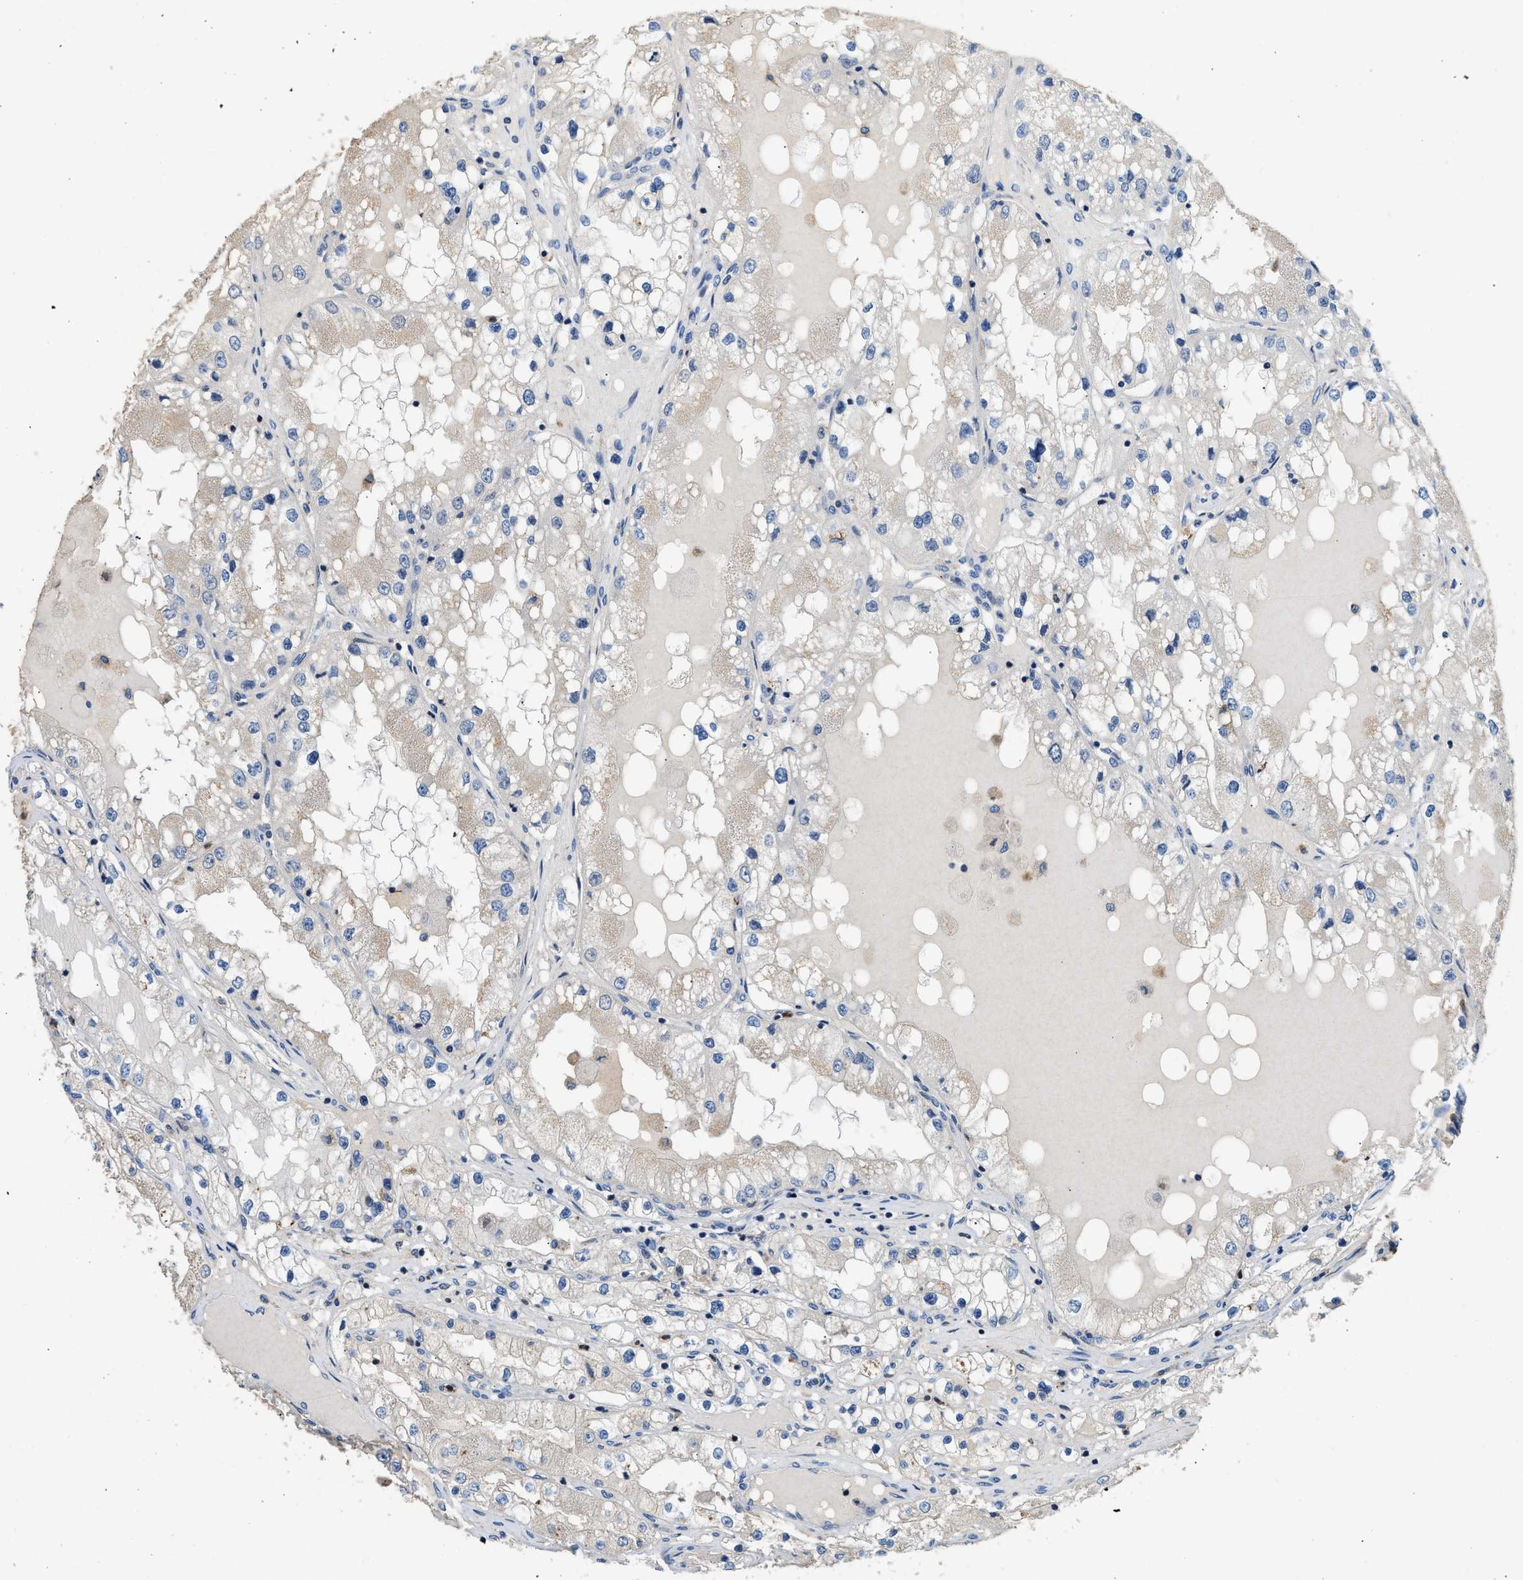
{"staining": {"intensity": "negative", "quantity": "none", "location": "none"}, "tissue": "renal cancer", "cell_type": "Tumor cells", "image_type": "cancer", "snomed": [{"axis": "morphology", "description": "Adenocarcinoma, NOS"}, {"axis": "topography", "description": "Kidney"}], "caption": "DAB immunohistochemical staining of adenocarcinoma (renal) demonstrates no significant expression in tumor cells.", "gene": "TOX", "patient": {"sex": "male", "age": 68}}